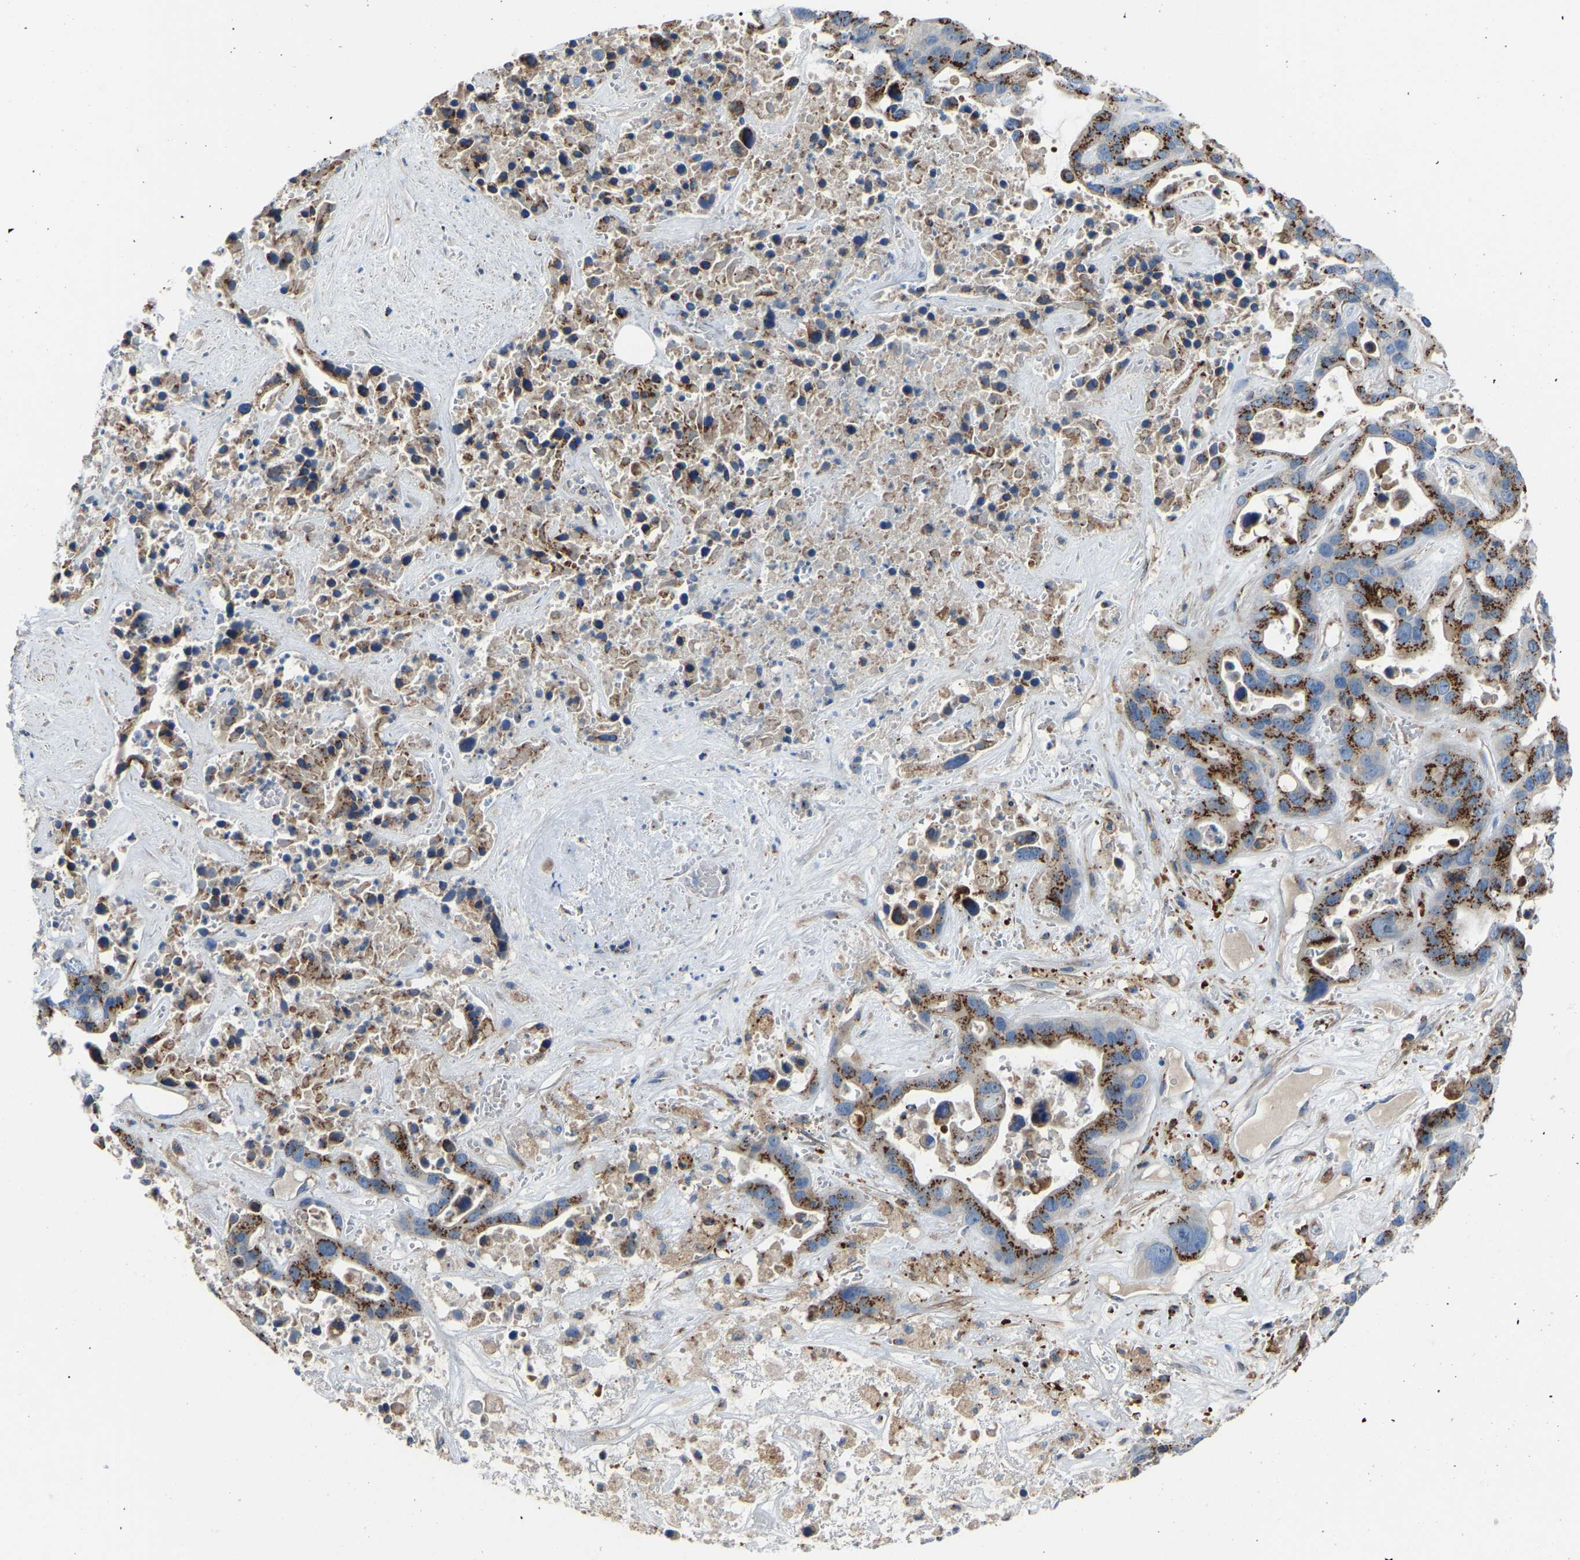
{"staining": {"intensity": "strong", "quantity": ">75%", "location": "cytoplasmic/membranous"}, "tissue": "liver cancer", "cell_type": "Tumor cells", "image_type": "cancer", "snomed": [{"axis": "morphology", "description": "Cholangiocarcinoma"}, {"axis": "topography", "description": "Liver"}], "caption": "An image of human liver cholangiocarcinoma stained for a protein shows strong cytoplasmic/membranous brown staining in tumor cells. (DAB IHC with brightfield microscopy, high magnification).", "gene": "CANT1", "patient": {"sex": "female", "age": 65}}